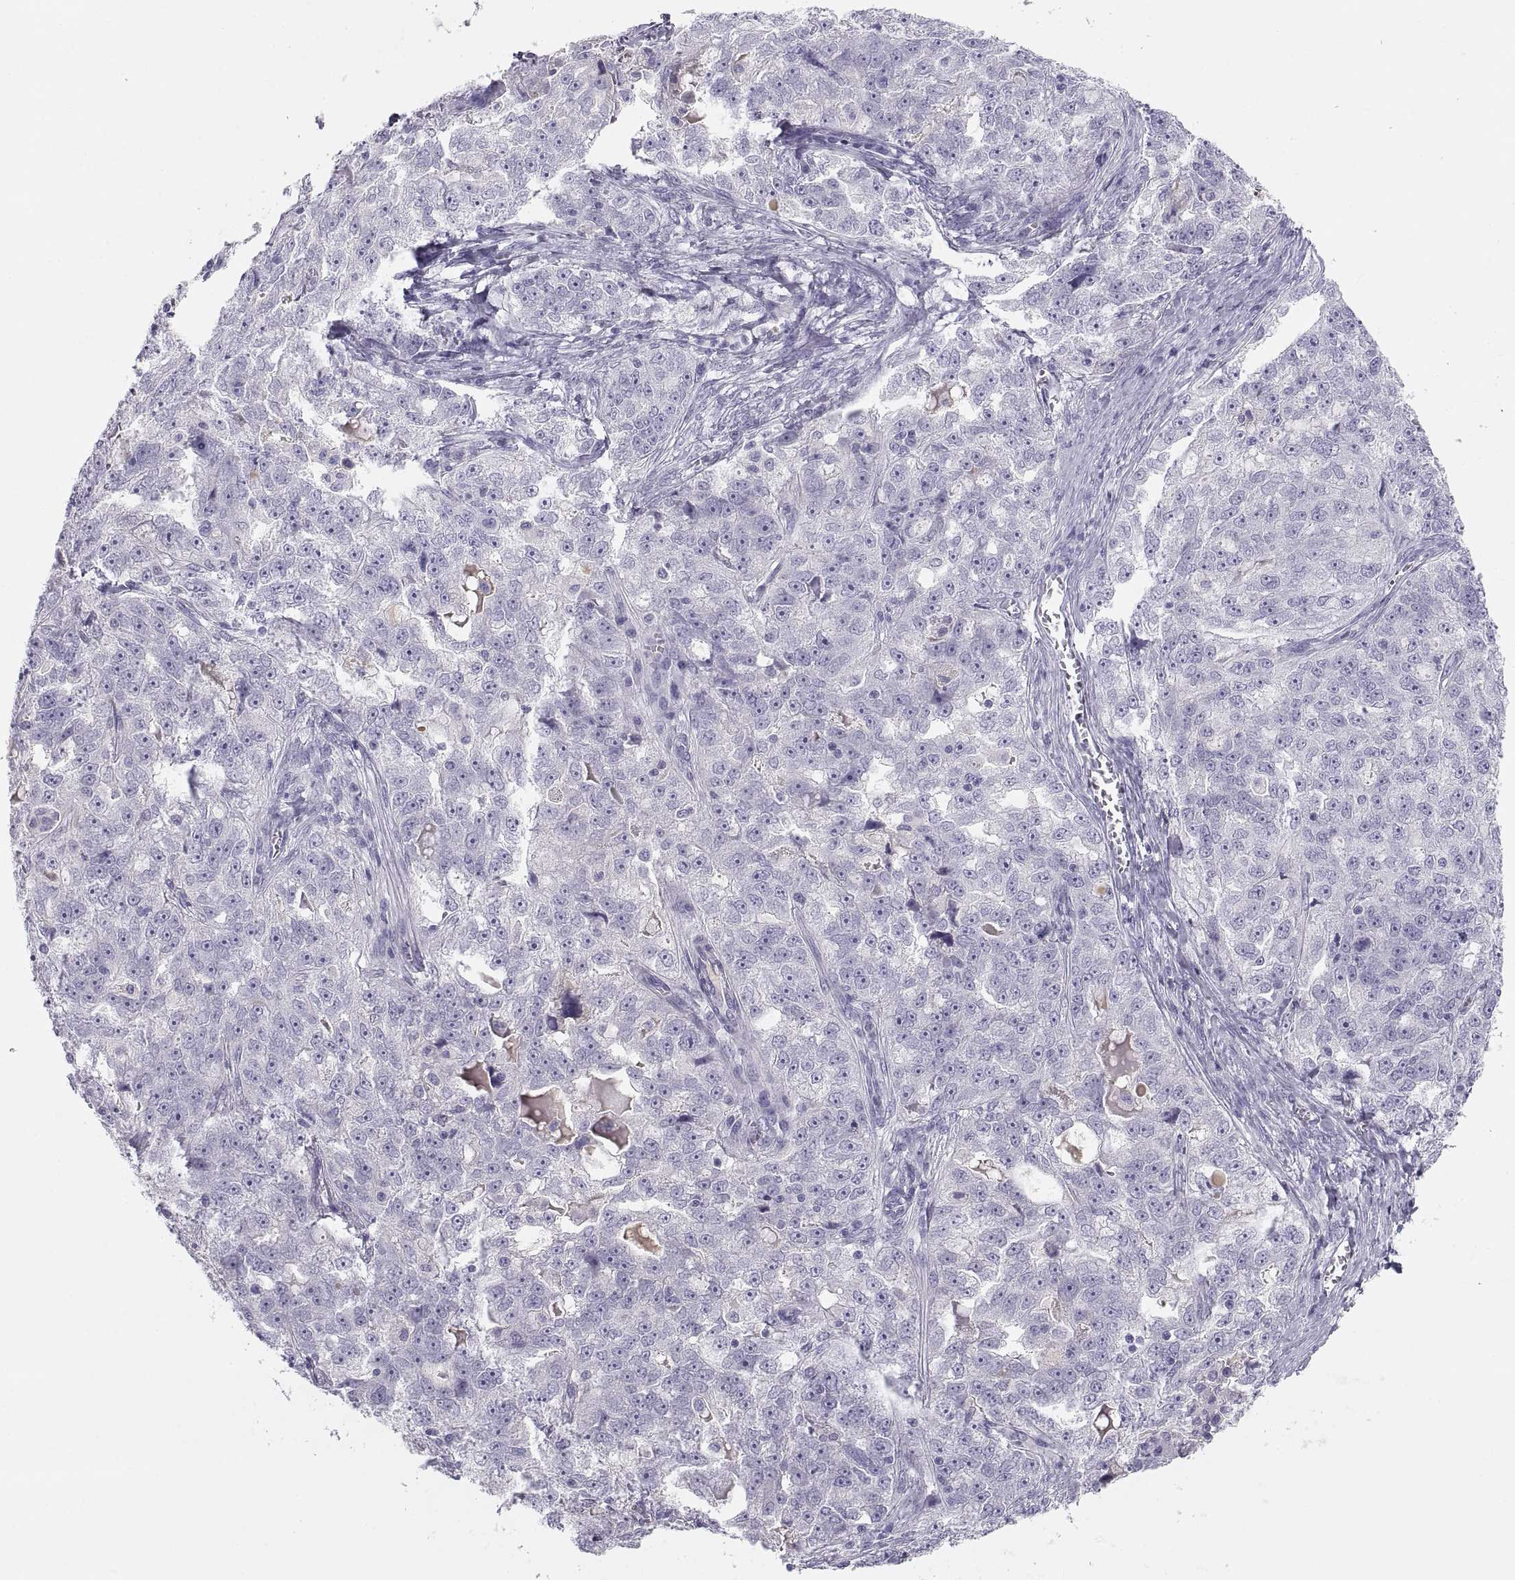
{"staining": {"intensity": "negative", "quantity": "none", "location": "none"}, "tissue": "ovarian cancer", "cell_type": "Tumor cells", "image_type": "cancer", "snomed": [{"axis": "morphology", "description": "Cystadenocarcinoma, serous, NOS"}, {"axis": "topography", "description": "Ovary"}], "caption": "DAB (3,3'-diaminobenzidine) immunohistochemical staining of human serous cystadenocarcinoma (ovarian) demonstrates no significant staining in tumor cells. The staining was performed using DAB (3,3'-diaminobenzidine) to visualize the protein expression in brown, while the nuclei were stained in blue with hematoxylin (Magnification: 20x).", "gene": "MAGEB2", "patient": {"sex": "female", "age": 51}}